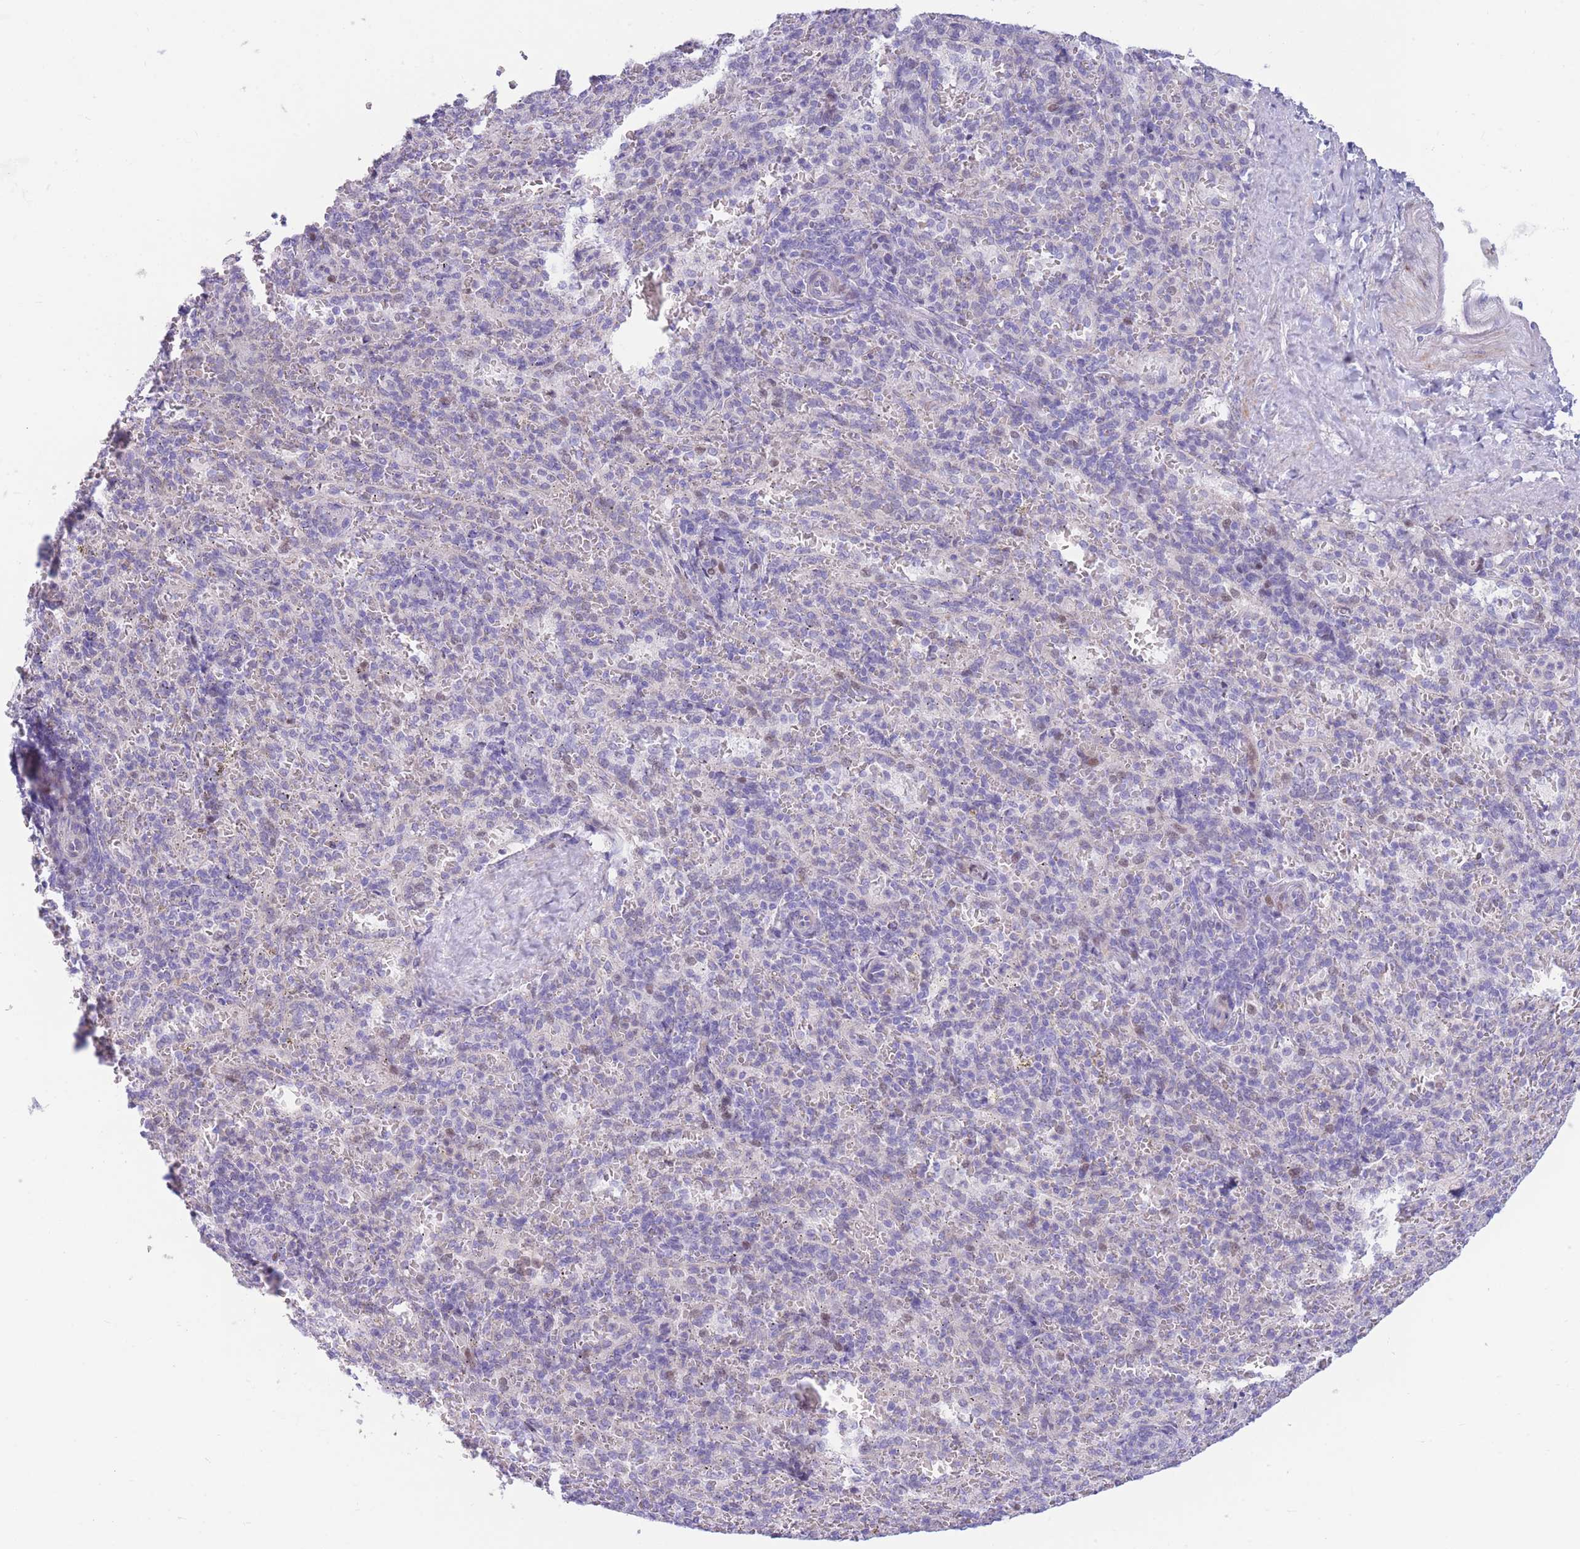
{"staining": {"intensity": "negative", "quantity": "none", "location": "none"}, "tissue": "spleen", "cell_type": "Cells in red pulp", "image_type": "normal", "snomed": [{"axis": "morphology", "description": "Normal tissue, NOS"}, {"axis": "topography", "description": "Spleen"}], "caption": "DAB immunohistochemical staining of unremarkable spleen exhibits no significant staining in cells in red pulp. (Brightfield microscopy of DAB immunohistochemistry at high magnification).", "gene": "SHCBP1", "patient": {"sex": "female", "age": 21}}